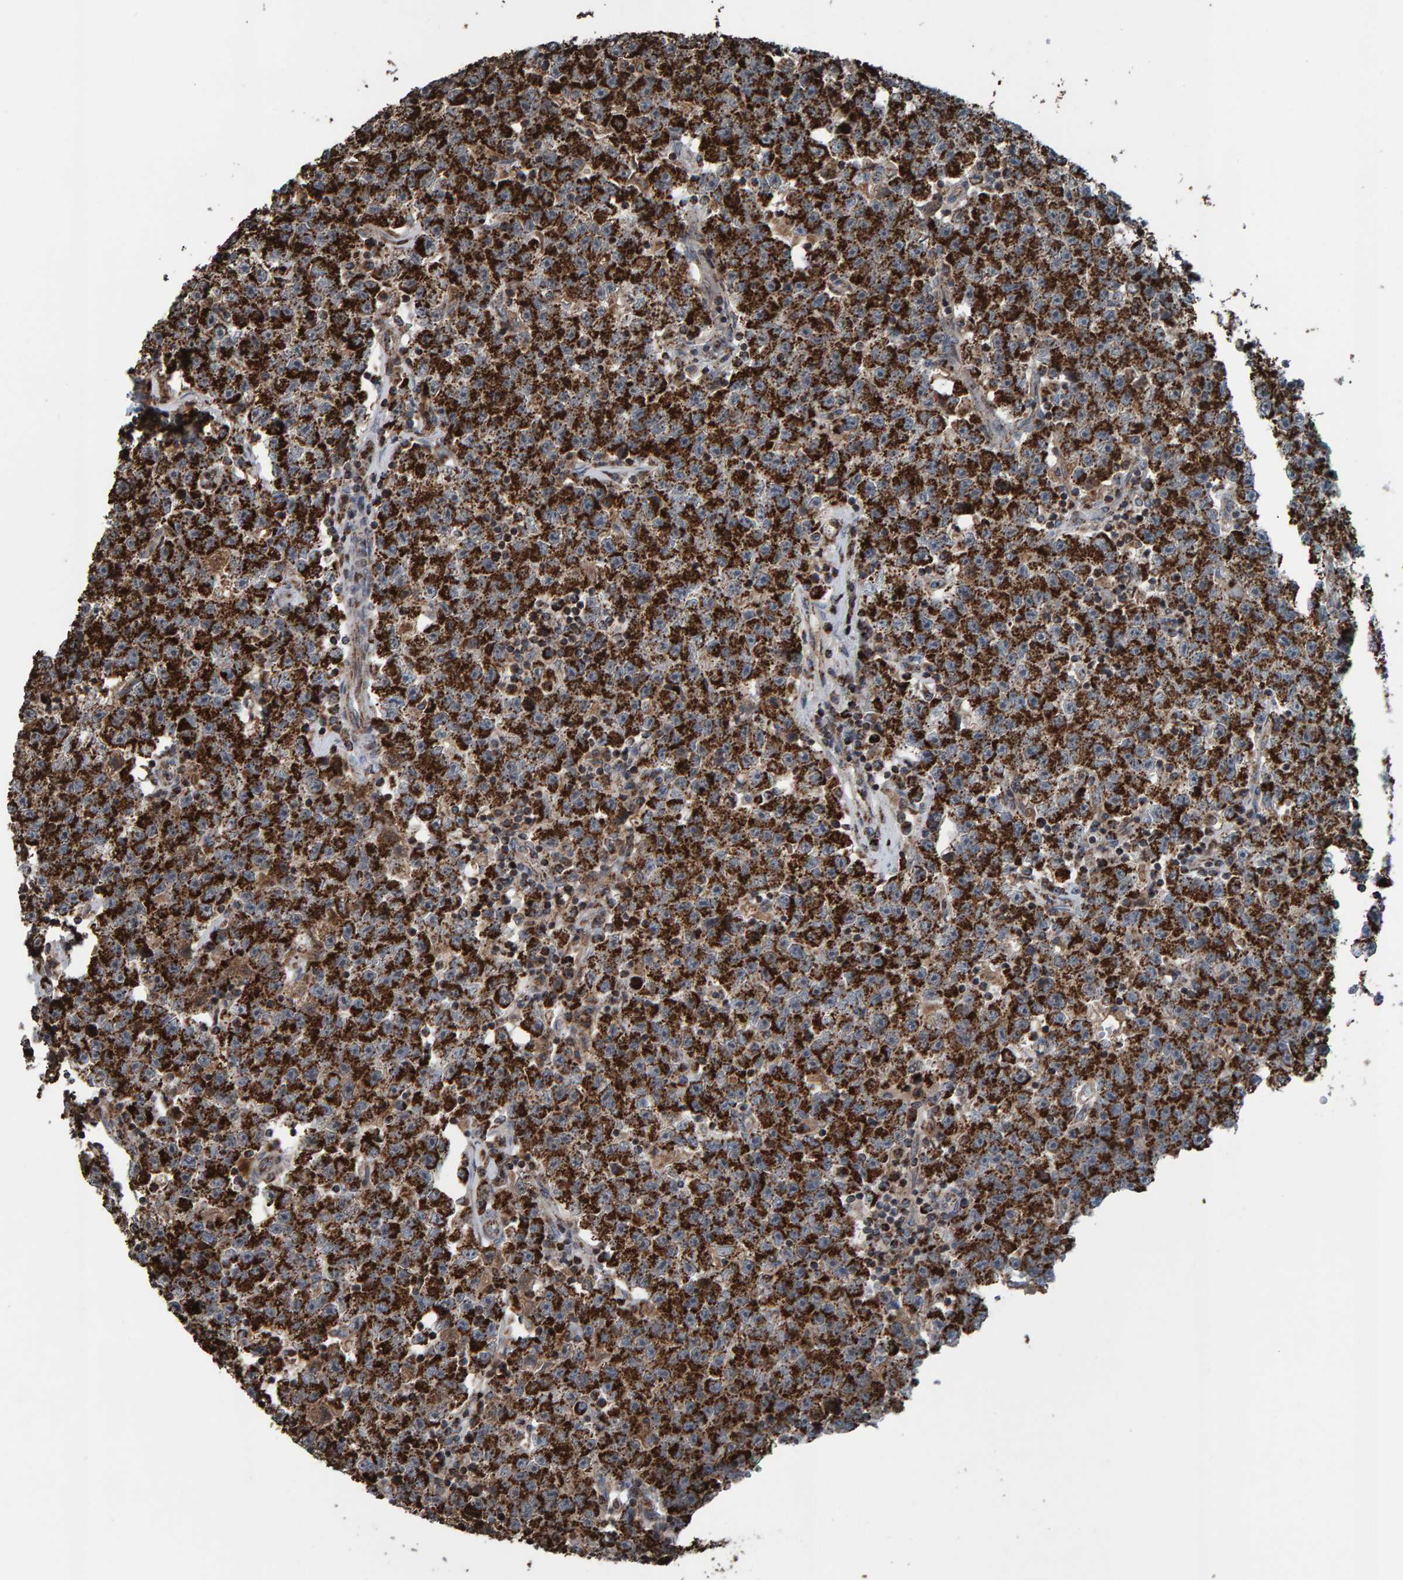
{"staining": {"intensity": "strong", "quantity": ">75%", "location": "cytoplasmic/membranous"}, "tissue": "testis cancer", "cell_type": "Tumor cells", "image_type": "cancer", "snomed": [{"axis": "morphology", "description": "Seminoma, NOS"}, {"axis": "topography", "description": "Testis"}], "caption": "Human seminoma (testis) stained with a protein marker shows strong staining in tumor cells.", "gene": "ZNF48", "patient": {"sex": "male", "age": 22}}